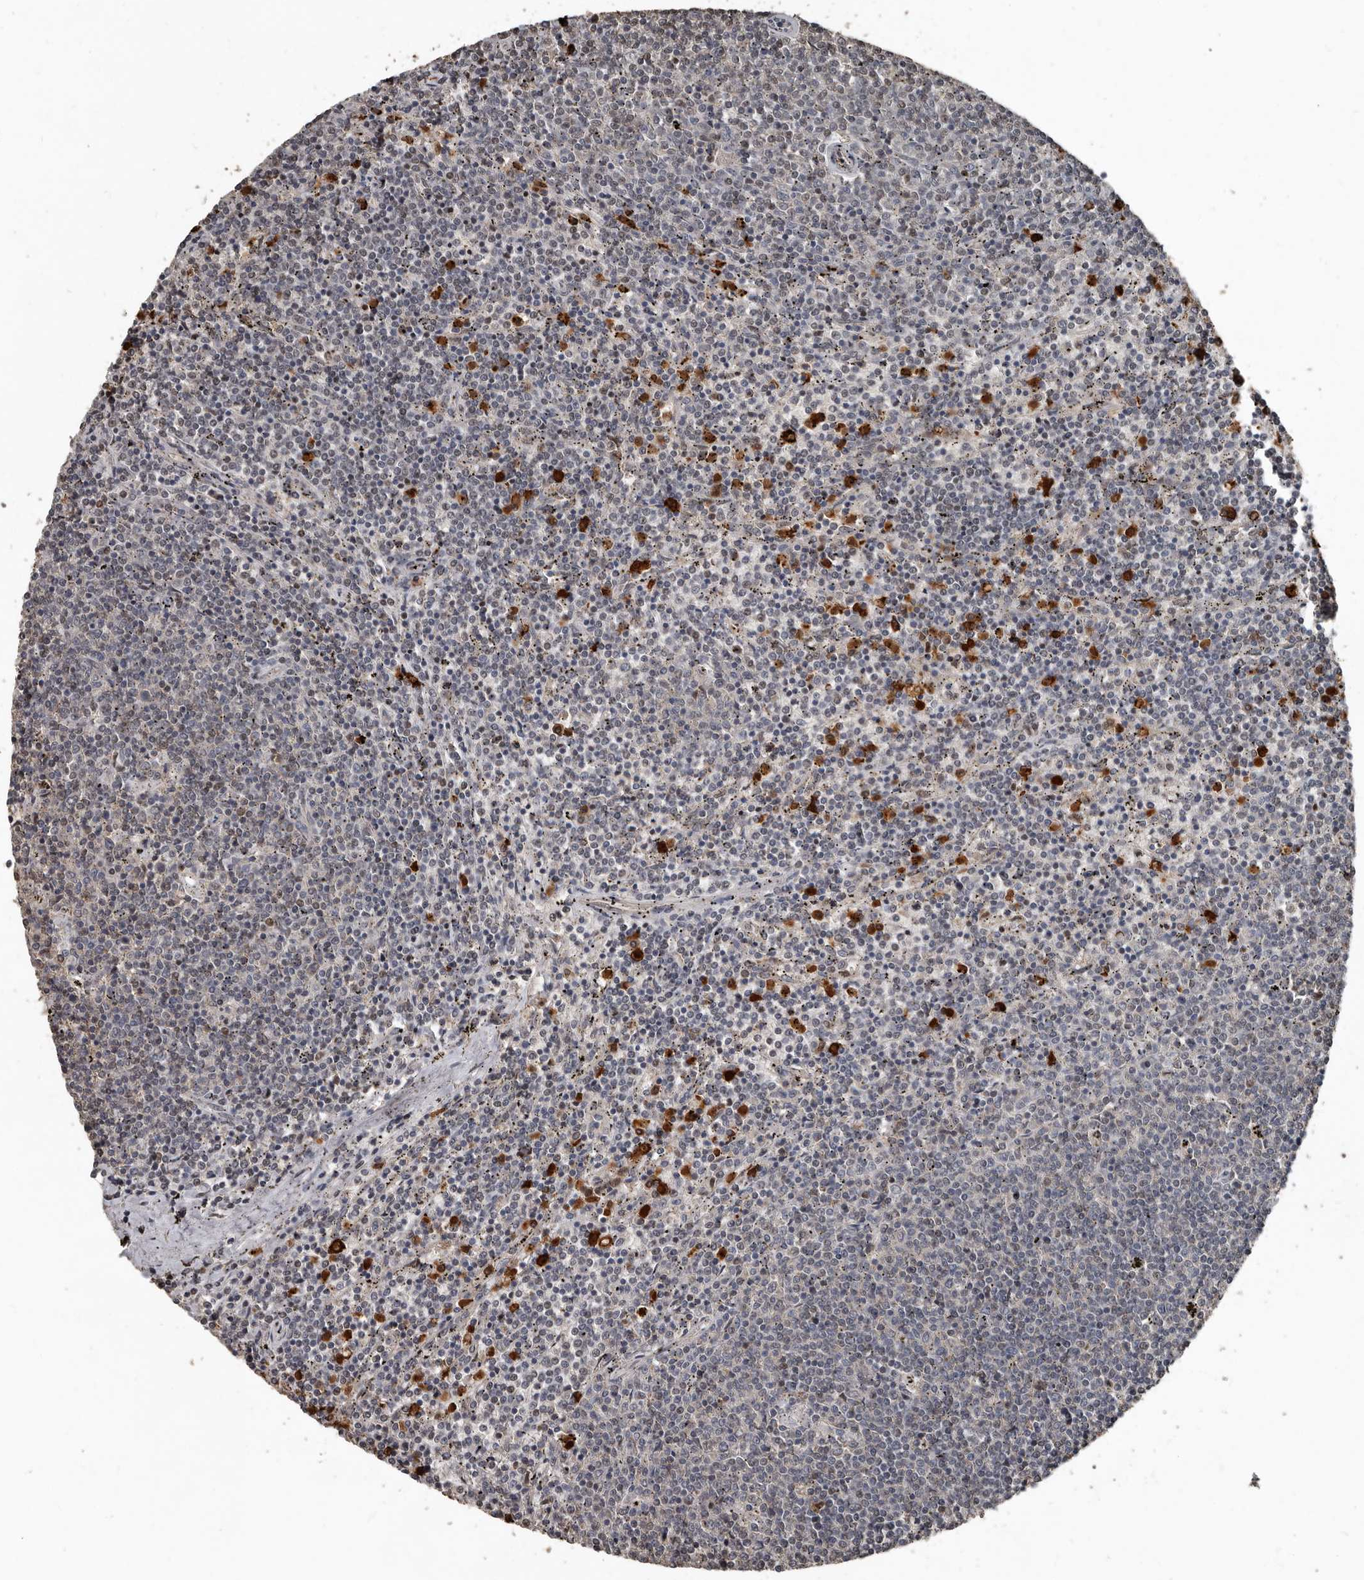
{"staining": {"intensity": "negative", "quantity": "none", "location": "none"}, "tissue": "lymphoma", "cell_type": "Tumor cells", "image_type": "cancer", "snomed": [{"axis": "morphology", "description": "Malignant lymphoma, non-Hodgkin's type, Low grade"}, {"axis": "topography", "description": "Spleen"}], "caption": "An image of human lymphoma is negative for staining in tumor cells.", "gene": "FSBP", "patient": {"sex": "female", "age": 50}}